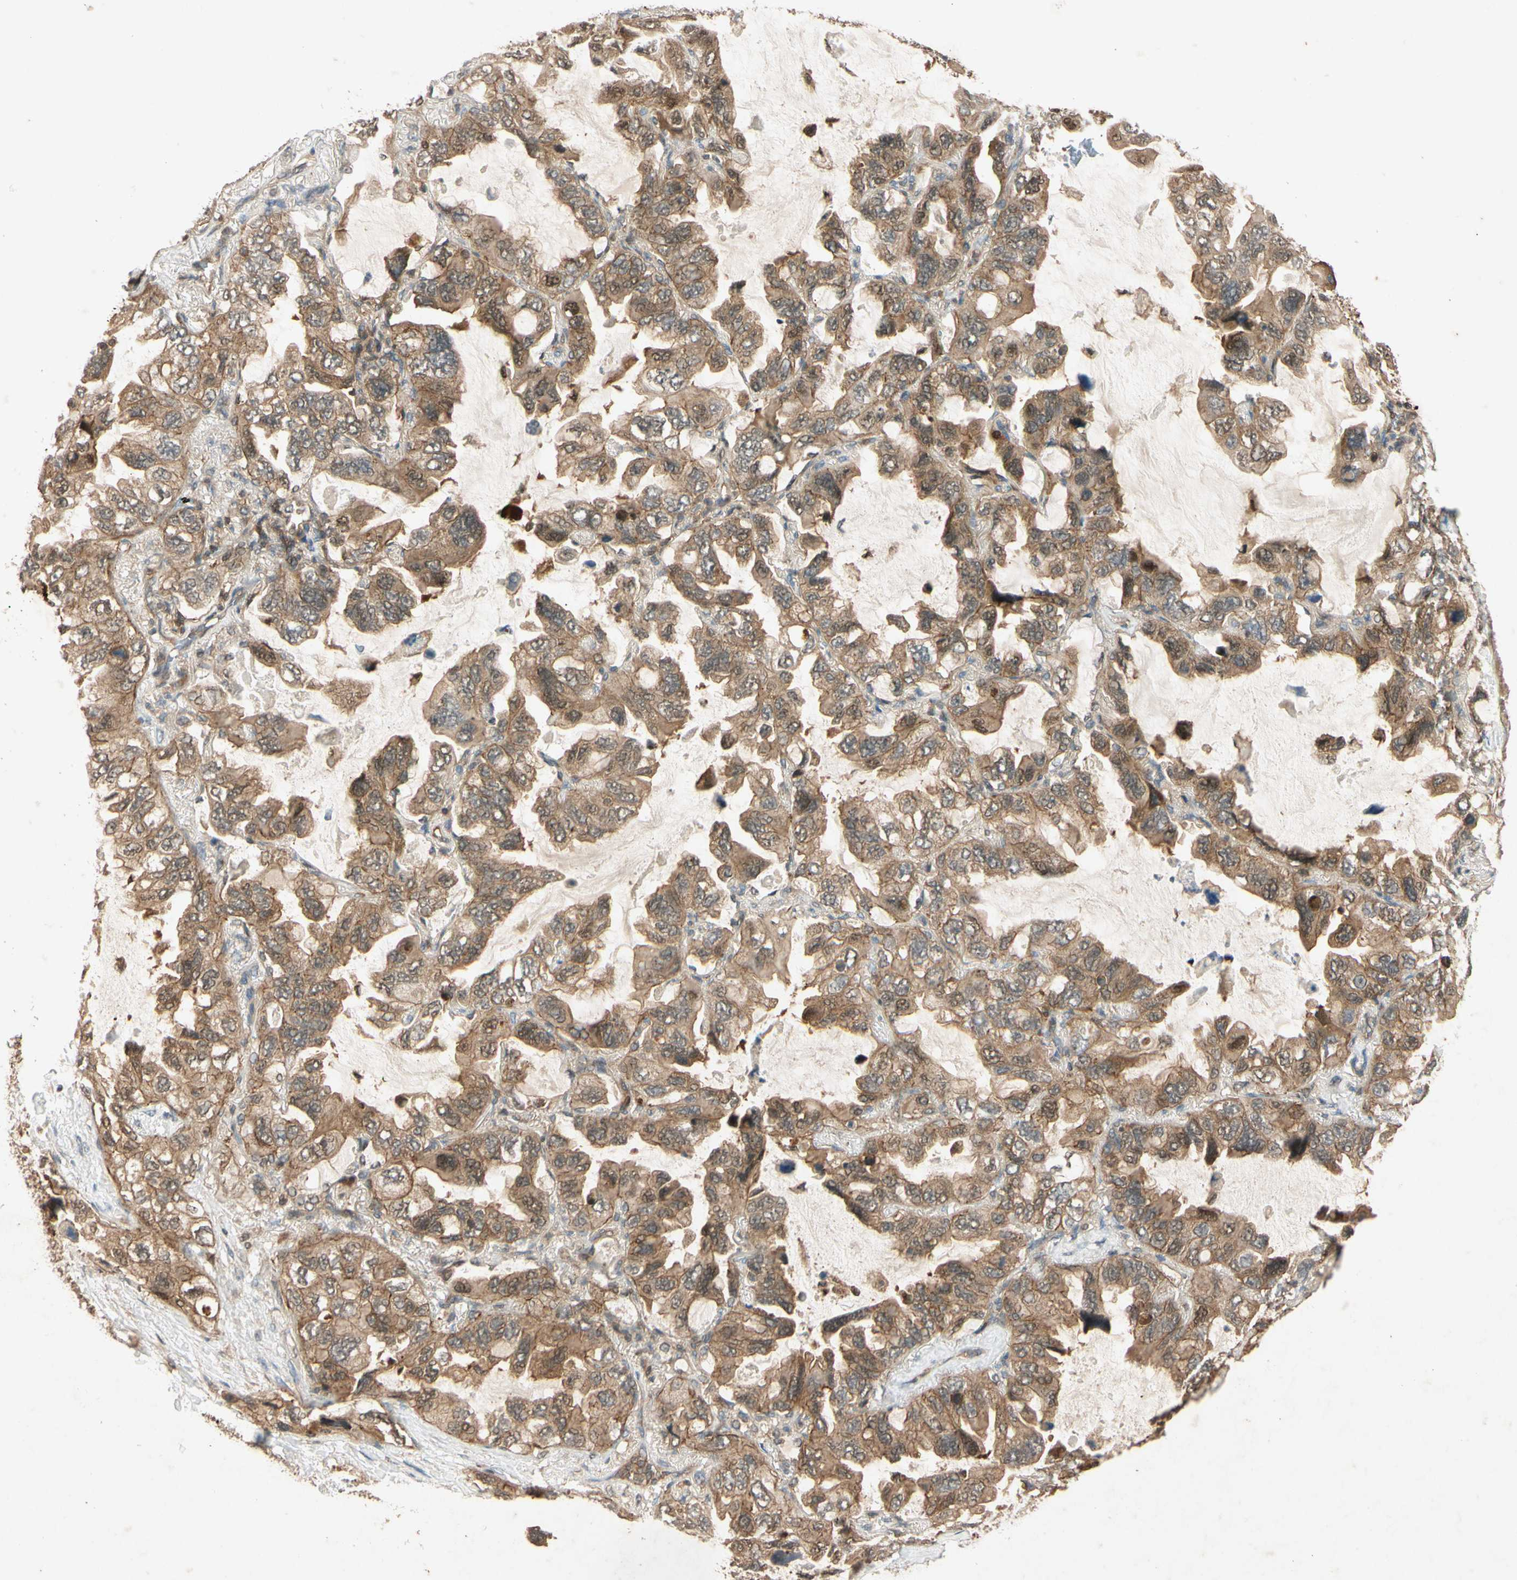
{"staining": {"intensity": "moderate", "quantity": ">75%", "location": "cytoplasmic/membranous"}, "tissue": "lung cancer", "cell_type": "Tumor cells", "image_type": "cancer", "snomed": [{"axis": "morphology", "description": "Squamous cell carcinoma, NOS"}, {"axis": "topography", "description": "Lung"}], "caption": "Brown immunohistochemical staining in lung cancer demonstrates moderate cytoplasmic/membranous staining in approximately >75% of tumor cells.", "gene": "EPHA8", "patient": {"sex": "female", "age": 73}}